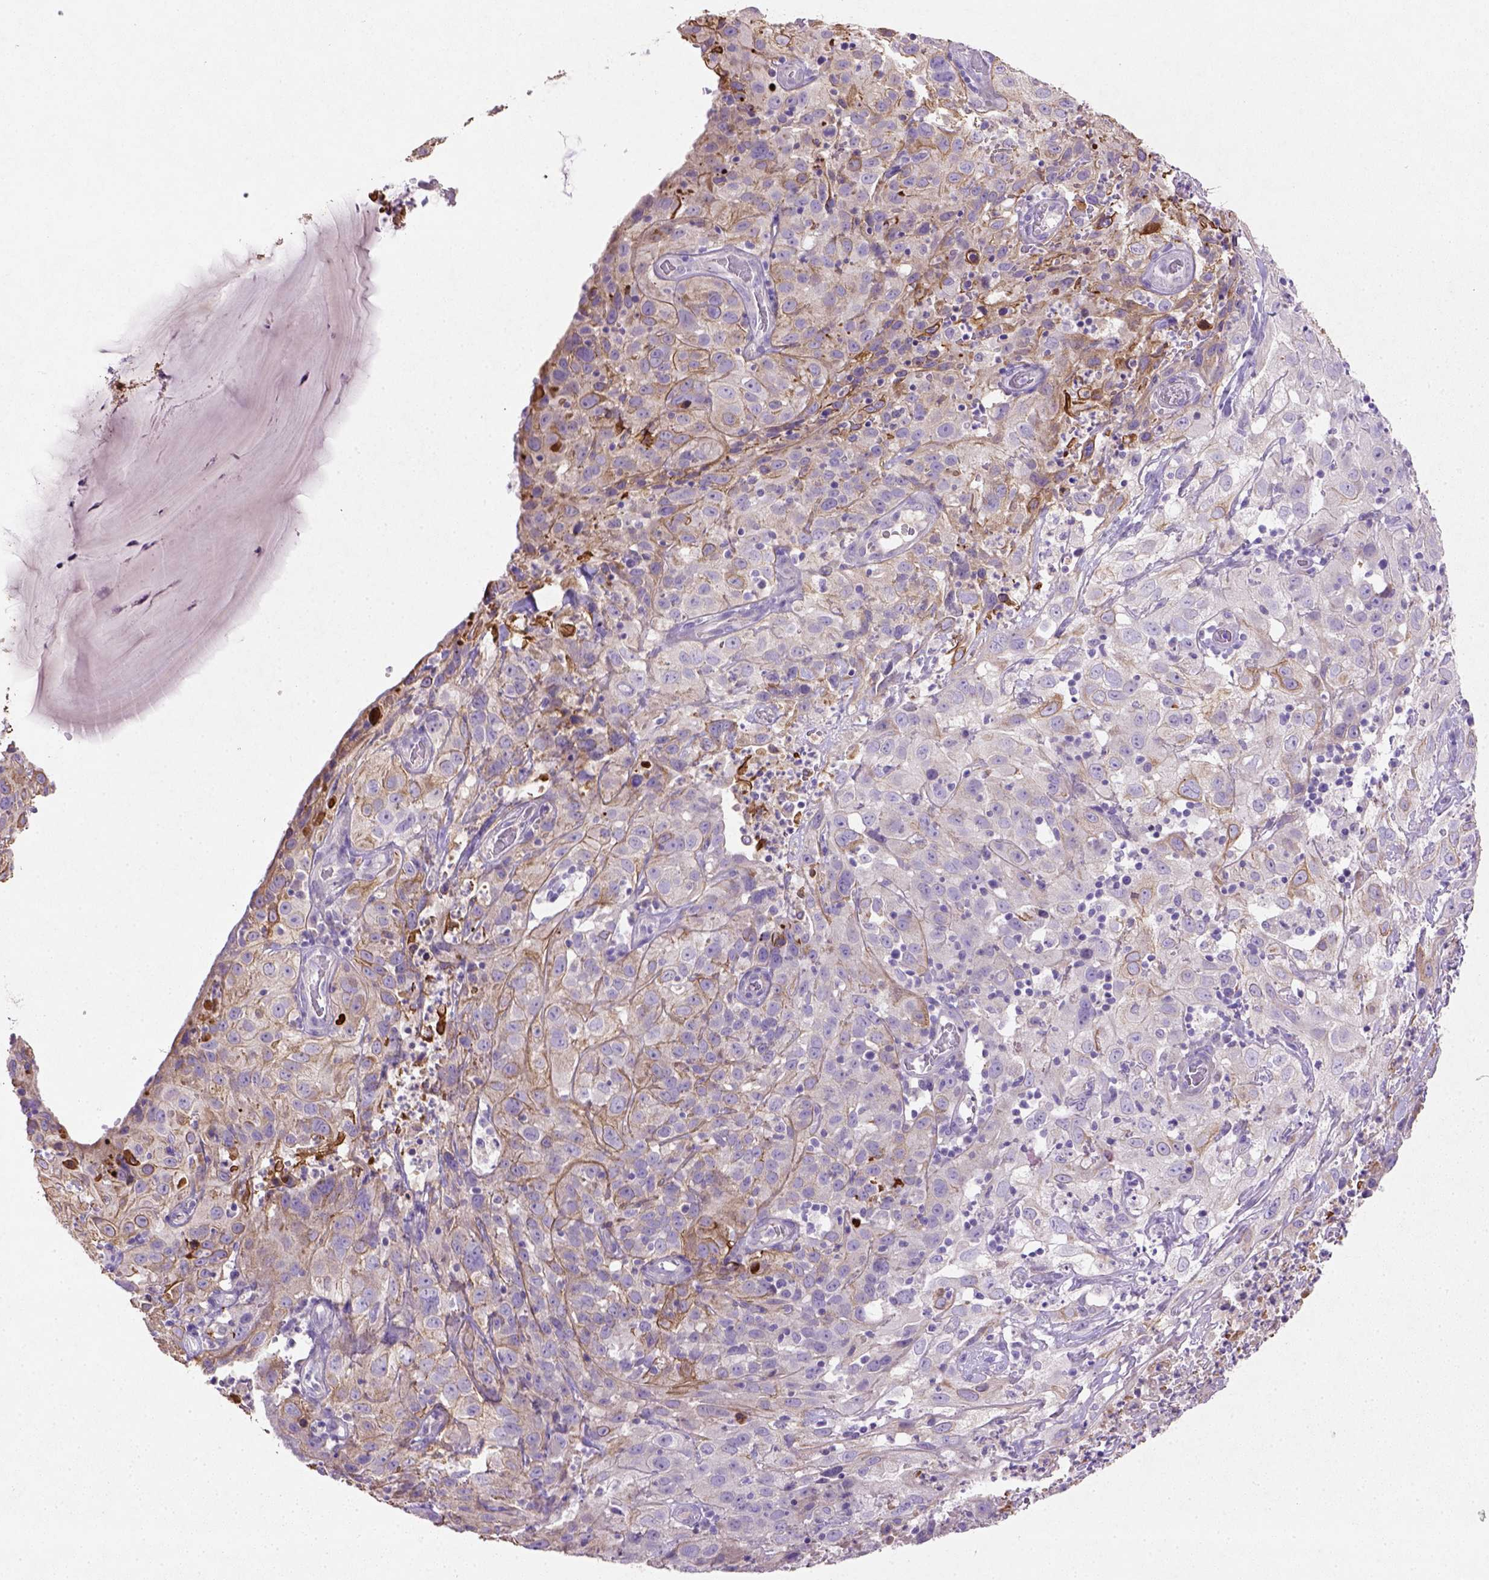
{"staining": {"intensity": "moderate", "quantity": ">75%", "location": "cytoplasmic/membranous"}, "tissue": "cervical cancer", "cell_type": "Tumor cells", "image_type": "cancer", "snomed": [{"axis": "morphology", "description": "Squamous cell carcinoma, NOS"}, {"axis": "topography", "description": "Cervix"}], "caption": "This is a histology image of immunohistochemistry staining of cervical squamous cell carcinoma, which shows moderate staining in the cytoplasmic/membranous of tumor cells.", "gene": "NUDT2", "patient": {"sex": "female", "age": 32}}